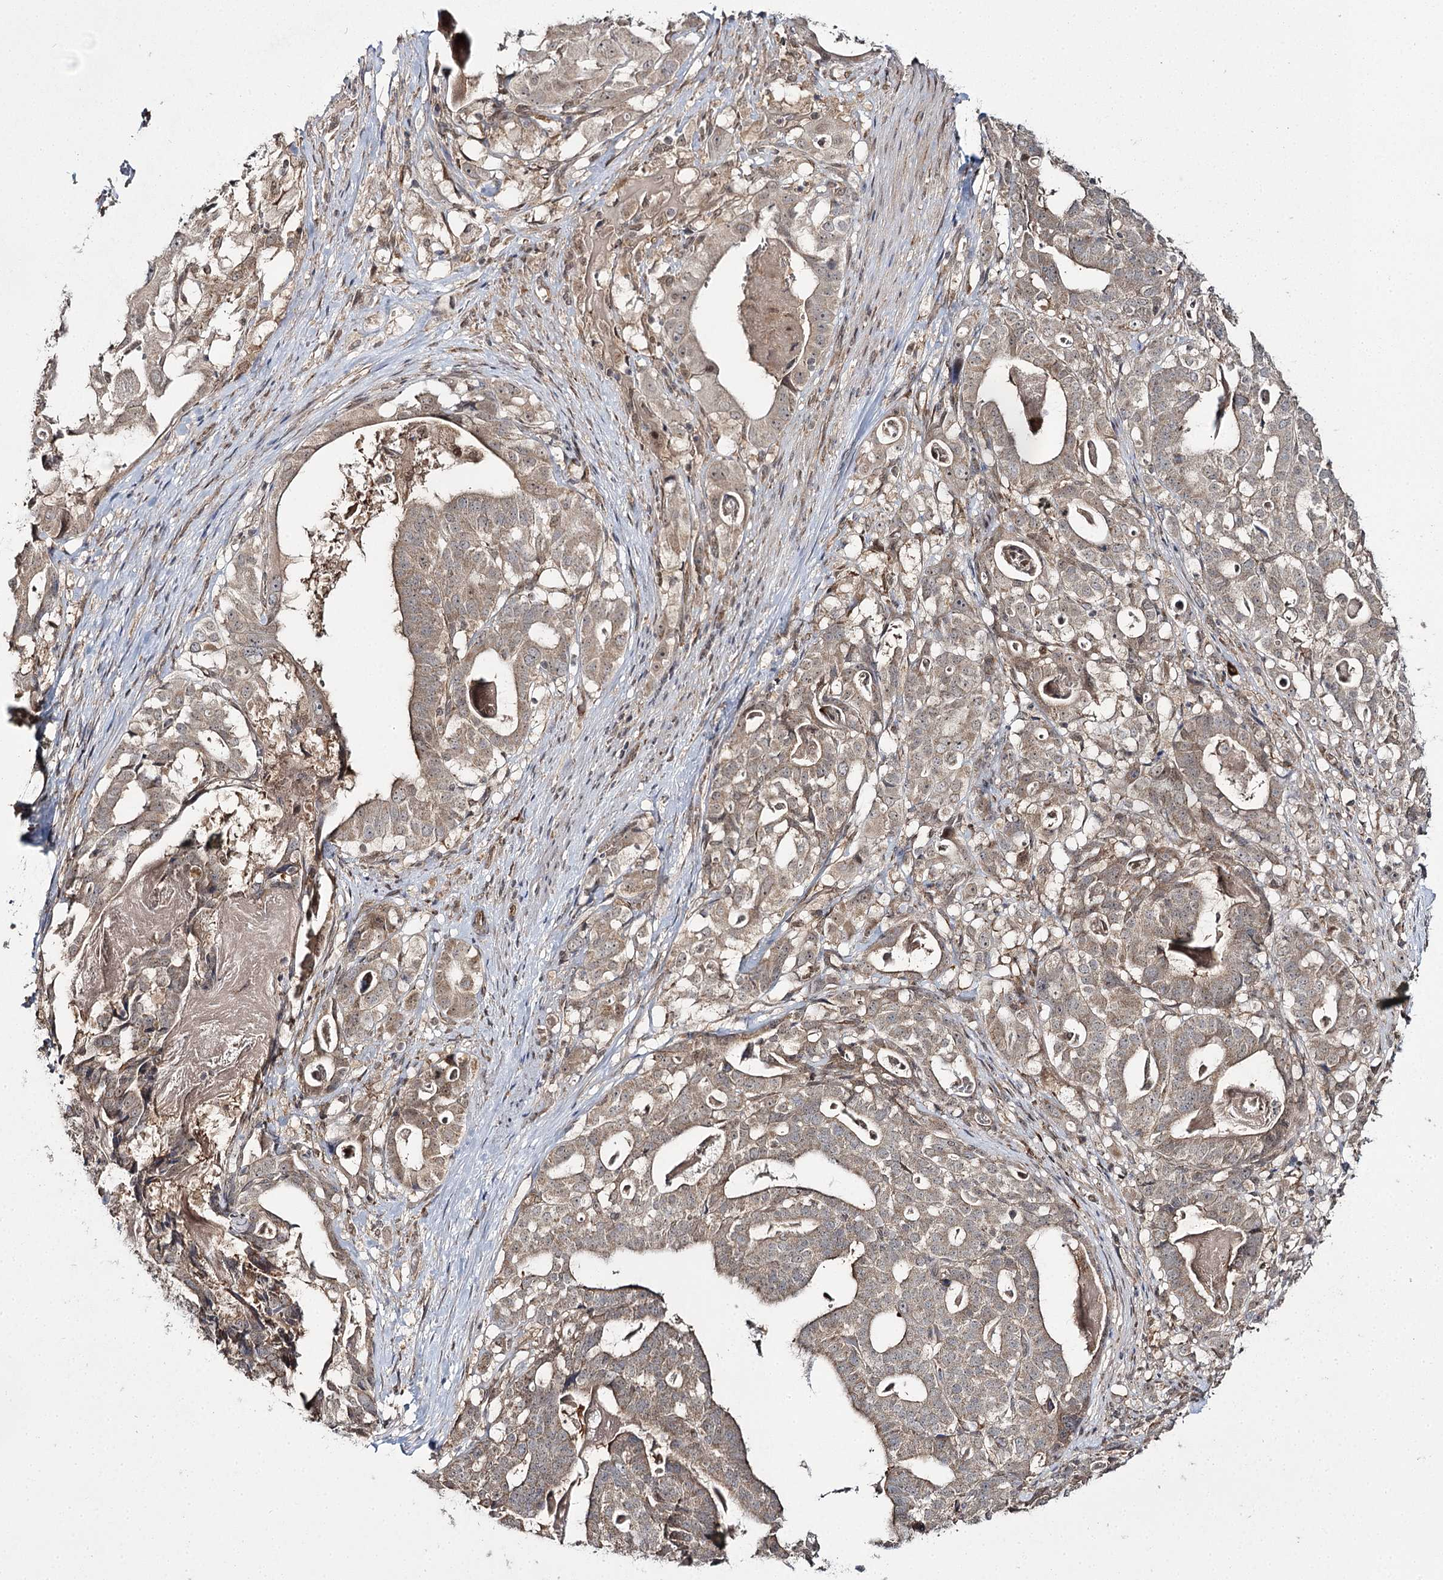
{"staining": {"intensity": "weak", "quantity": "25%-75%", "location": "cytoplasmic/membranous"}, "tissue": "stomach cancer", "cell_type": "Tumor cells", "image_type": "cancer", "snomed": [{"axis": "morphology", "description": "Adenocarcinoma, NOS"}, {"axis": "topography", "description": "Stomach"}], "caption": "This photomicrograph shows IHC staining of human stomach cancer (adenocarcinoma), with low weak cytoplasmic/membranous expression in about 25%-75% of tumor cells.", "gene": "TRNT1", "patient": {"sex": "male", "age": 48}}